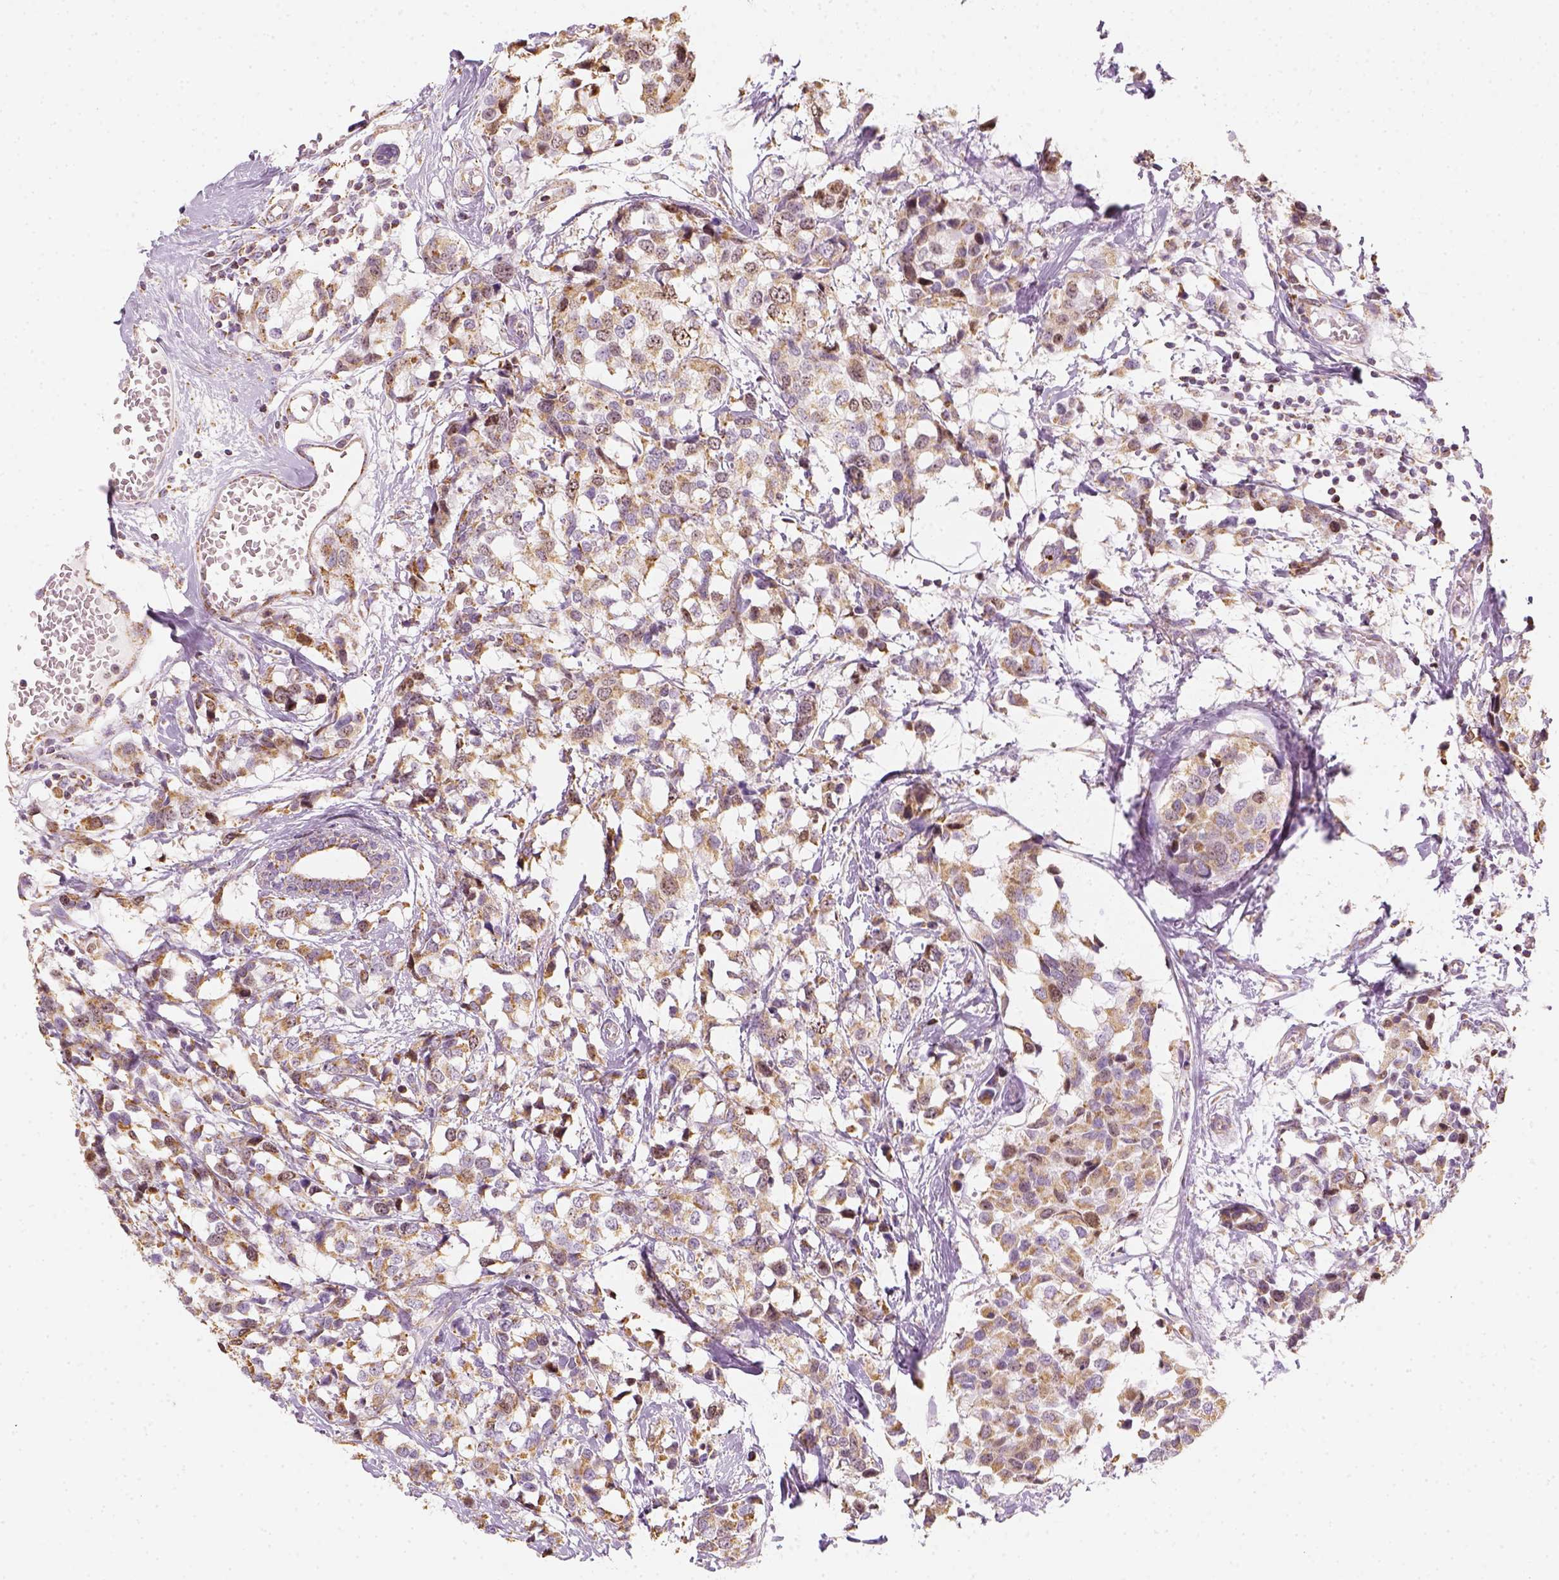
{"staining": {"intensity": "moderate", "quantity": ">75%", "location": "cytoplasmic/membranous"}, "tissue": "breast cancer", "cell_type": "Tumor cells", "image_type": "cancer", "snomed": [{"axis": "morphology", "description": "Lobular carcinoma"}, {"axis": "topography", "description": "Breast"}], "caption": "Protein expression by immunohistochemistry reveals moderate cytoplasmic/membranous positivity in approximately >75% of tumor cells in breast cancer (lobular carcinoma).", "gene": "LCA5", "patient": {"sex": "female", "age": 59}}